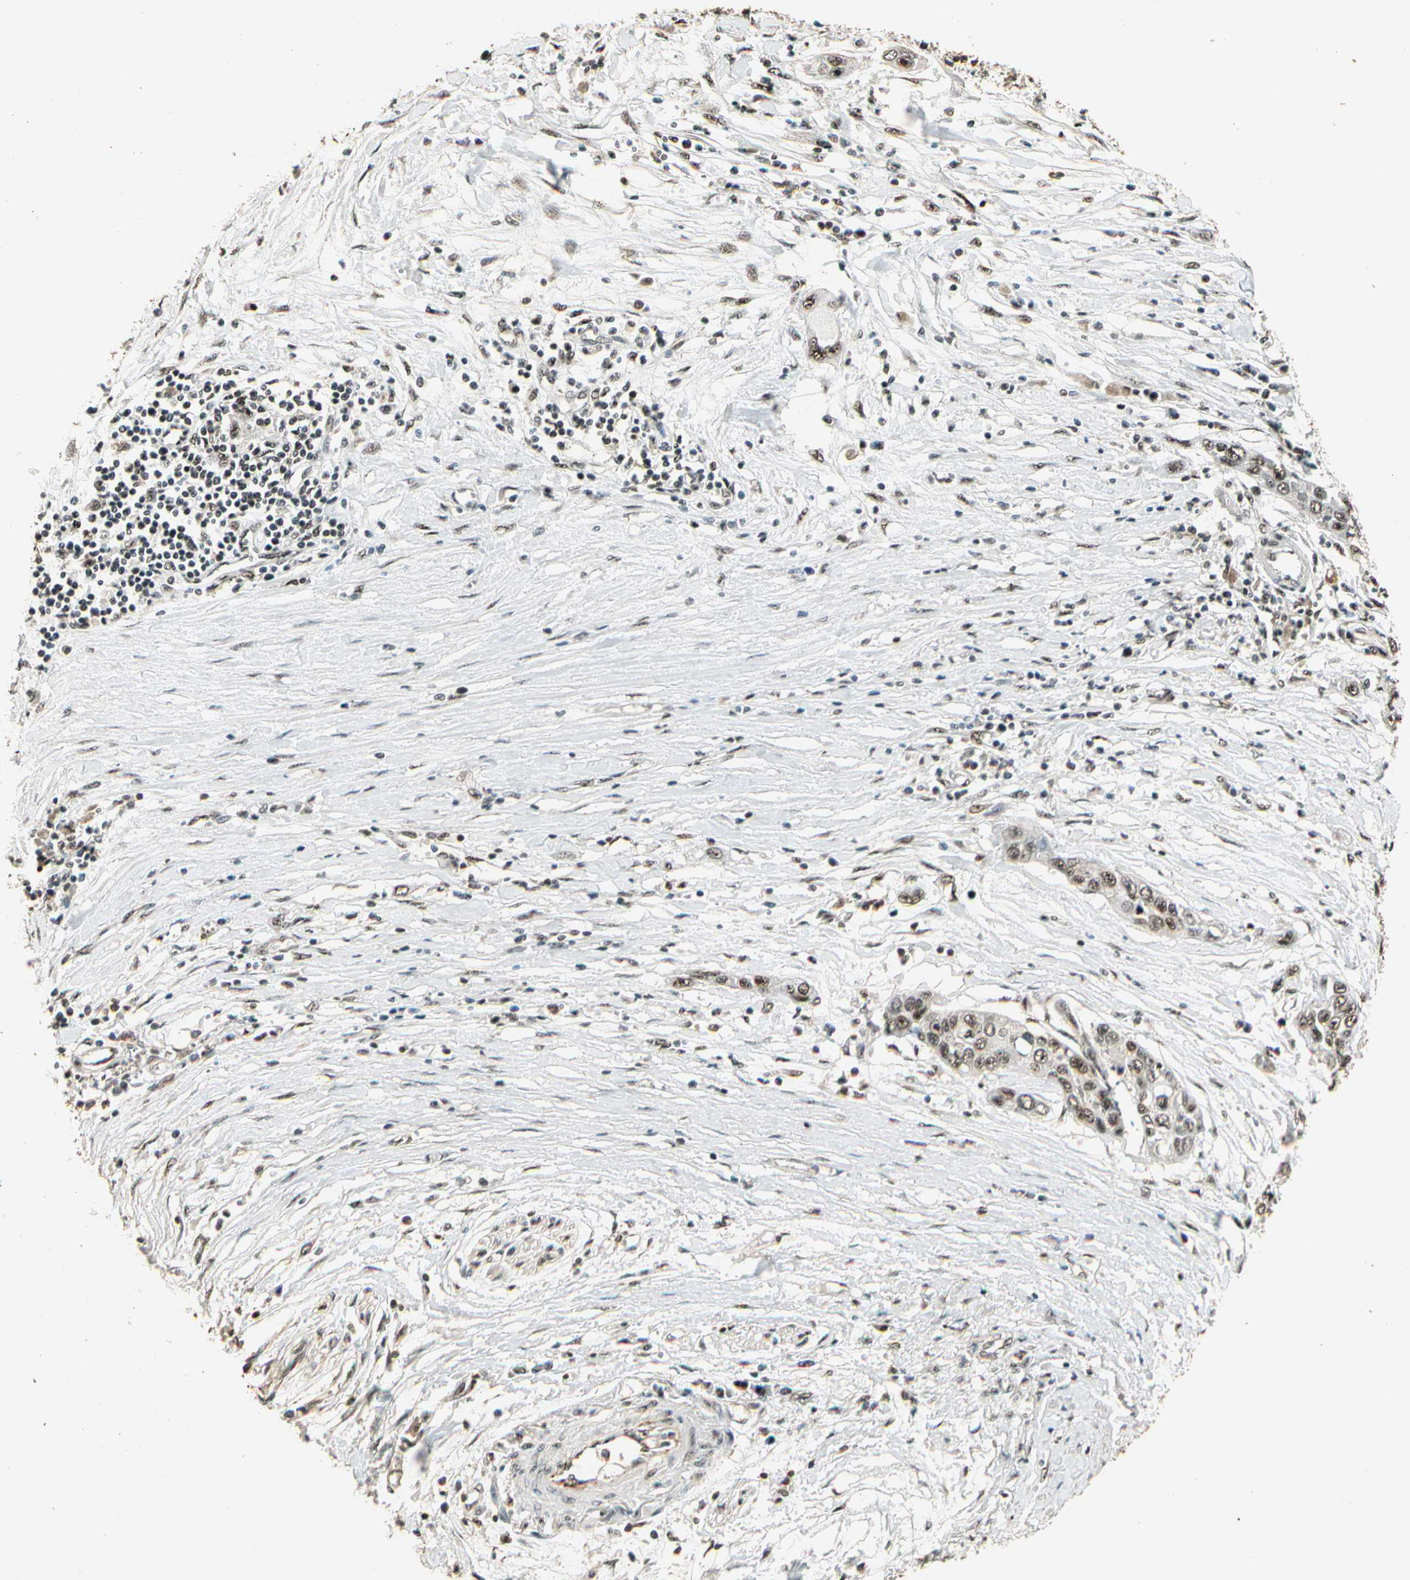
{"staining": {"intensity": "moderate", "quantity": ">75%", "location": "nuclear"}, "tissue": "pancreatic cancer", "cell_type": "Tumor cells", "image_type": "cancer", "snomed": [{"axis": "morphology", "description": "Adenocarcinoma, NOS"}, {"axis": "topography", "description": "Pancreas"}], "caption": "IHC of human adenocarcinoma (pancreatic) shows medium levels of moderate nuclear expression in approximately >75% of tumor cells. The staining was performed using DAB to visualize the protein expression in brown, while the nuclei were stained in blue with hematoxylin (Magnification: 20x).", "gene": "RBM25", "patient": {"sex": "female", "age": 70}}